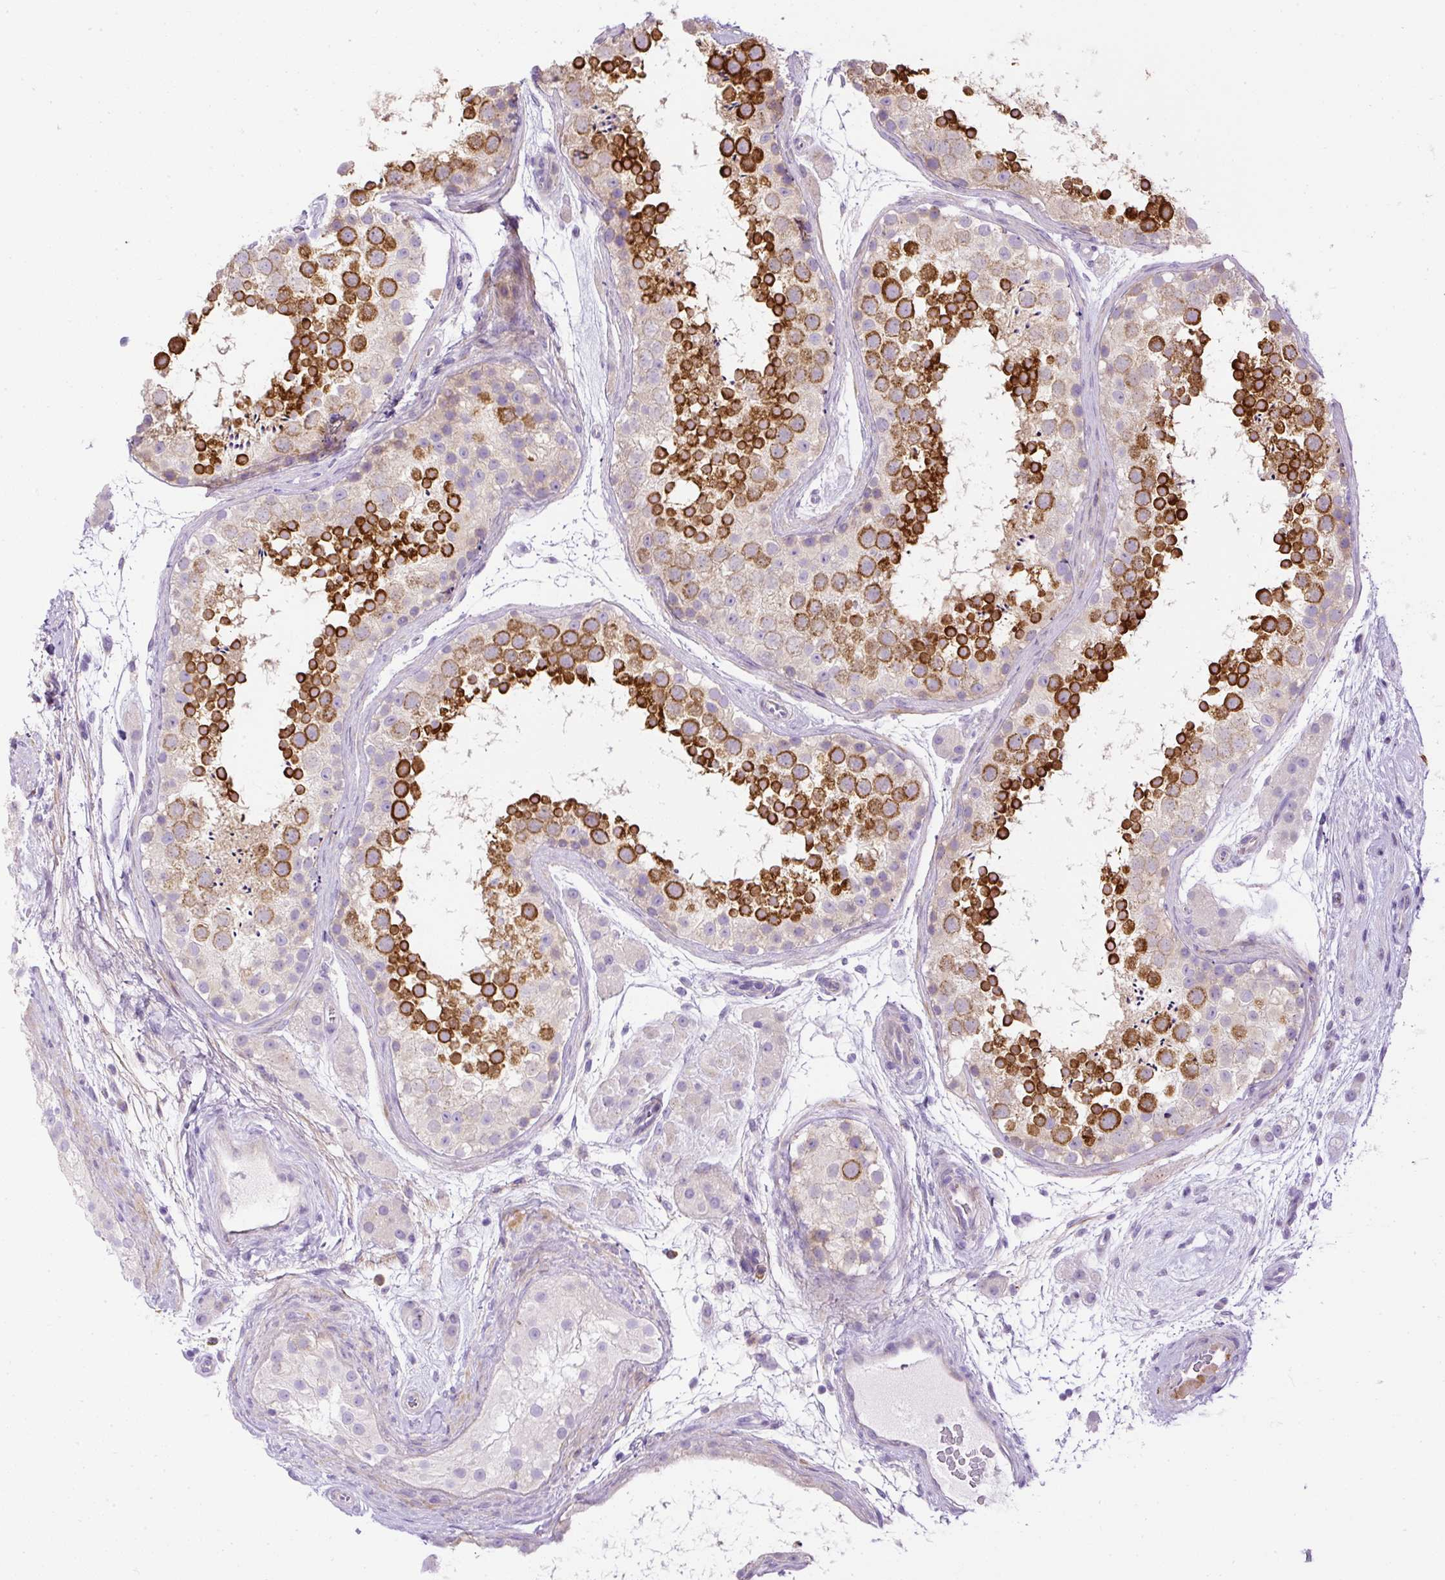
{"staining": {"intensity": "strong", "quantity": "25%-75%", "location": "cytoplasmic/membranous"}, "tissue": "testis", "cell_type": "Cells in seminiferous ducts", "image_type": "normal", "snomed": [{"axis": "morphology", "description": "Normal tissue, NOS"}, {"axis": "topography", "description": "Testis"}], "caption": "Immunohistochemical staining of normal testis demonstrates high levels of strong cytoplasmic/membranous positivity in approximately 25%-75% of cells in seminiferous ducts.", "gene": "CFAP47", "patient": {"sex": "male", "age": 41}}